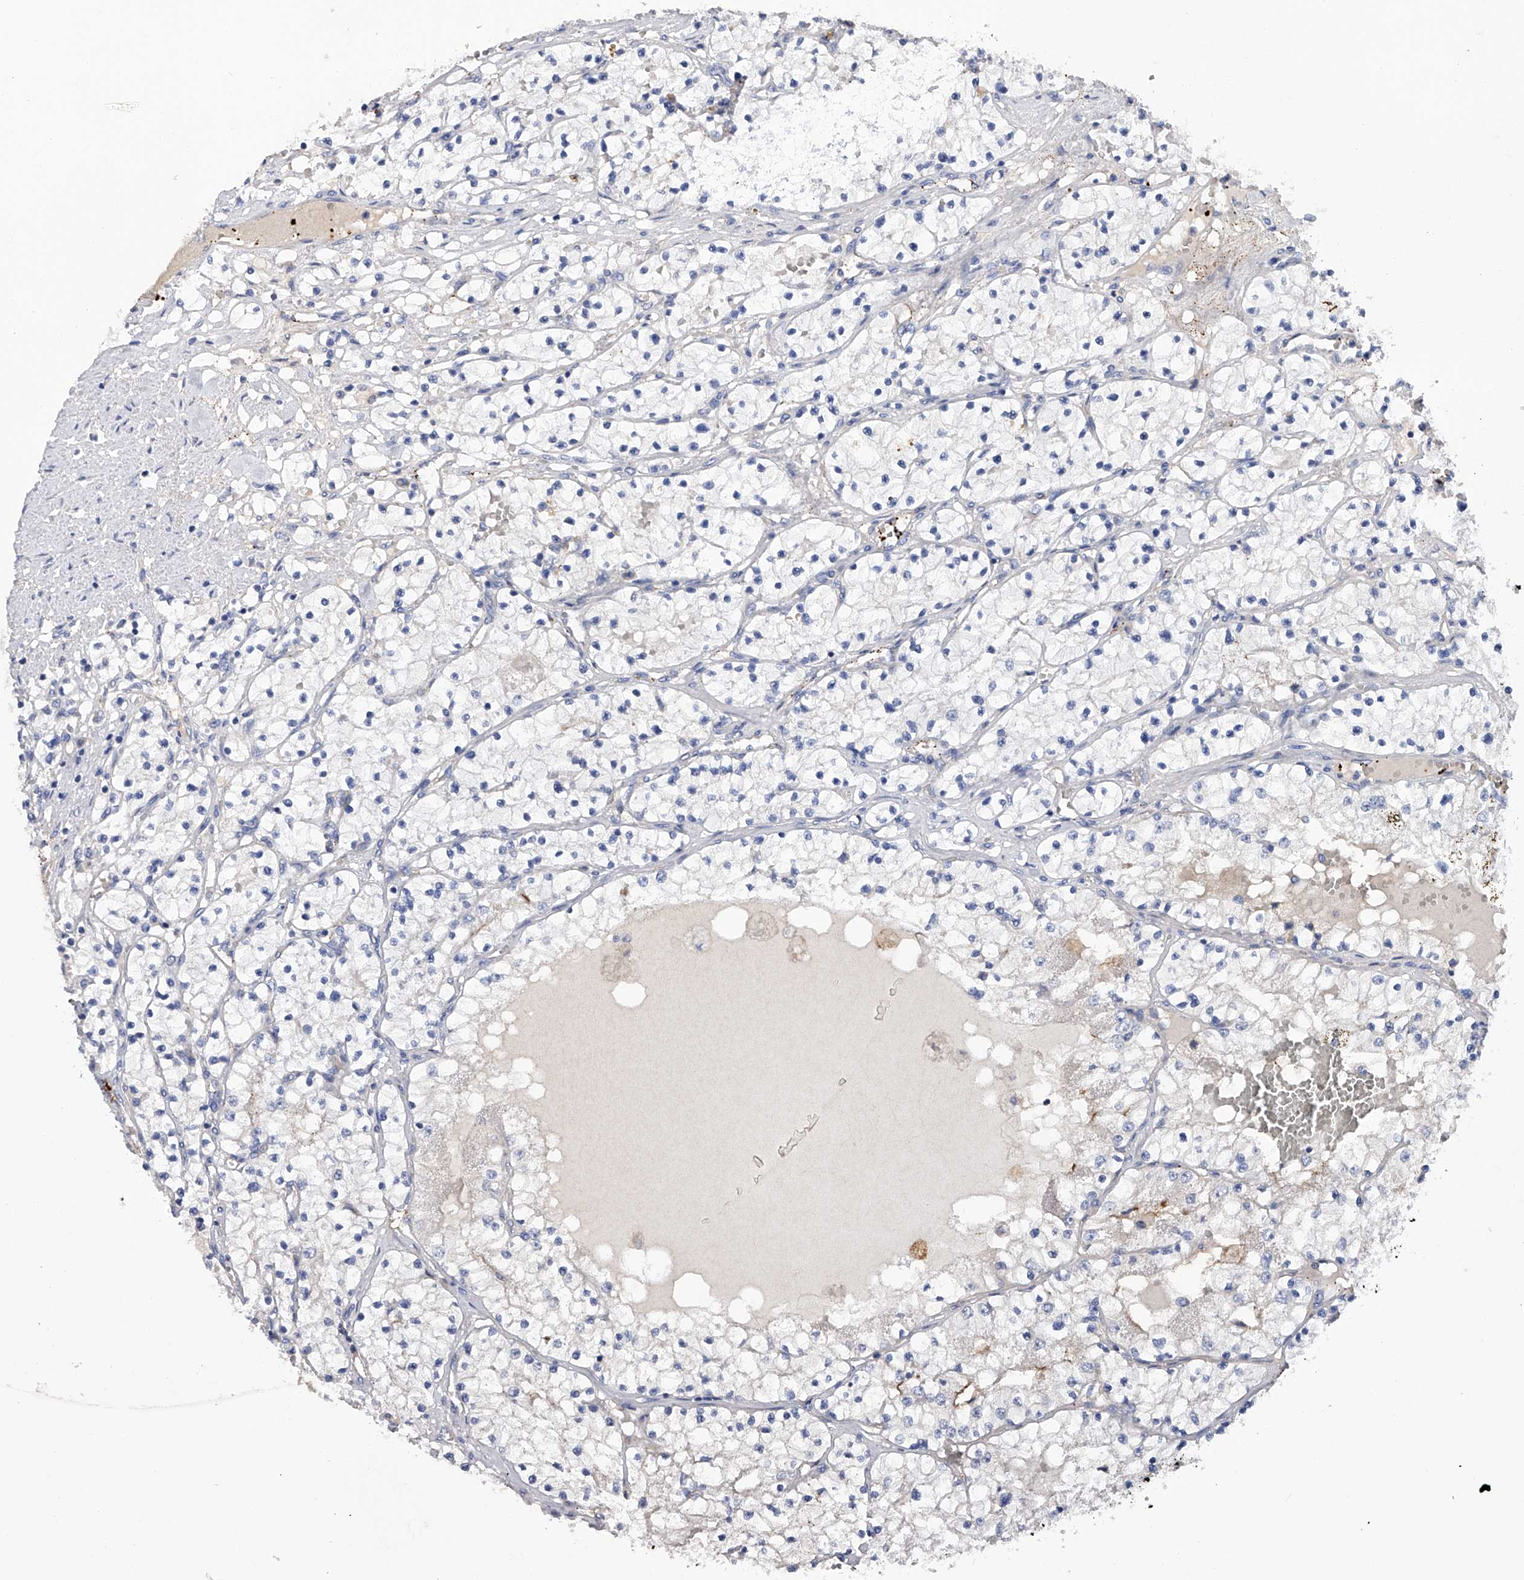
{"staining": {"intensity": "negative", "quantity": "none", "location": "none"}, "tissue": "renal cancer", "cell_type": "Tumor cells", "image_type": "cancer", "snomed": [{"axis": "morphology", "description": "Normal tissue, NOS"}, {"axis": "morphology", "description": "Adenocarcinoma, NOS"}, {"axis": "topography", "description": "Kidney"}], "caption": "Renal cancer was stained to show a protein in brown. There is no significant staining in tumor cells. The staining was performed using DAB to visualize the protein expression in brown, while the nuclei were stained in blue with hematoxylin (Magnification: 20x).", "gene": "RWDD2A", "patient": {"sex": "male", "age": 68}}